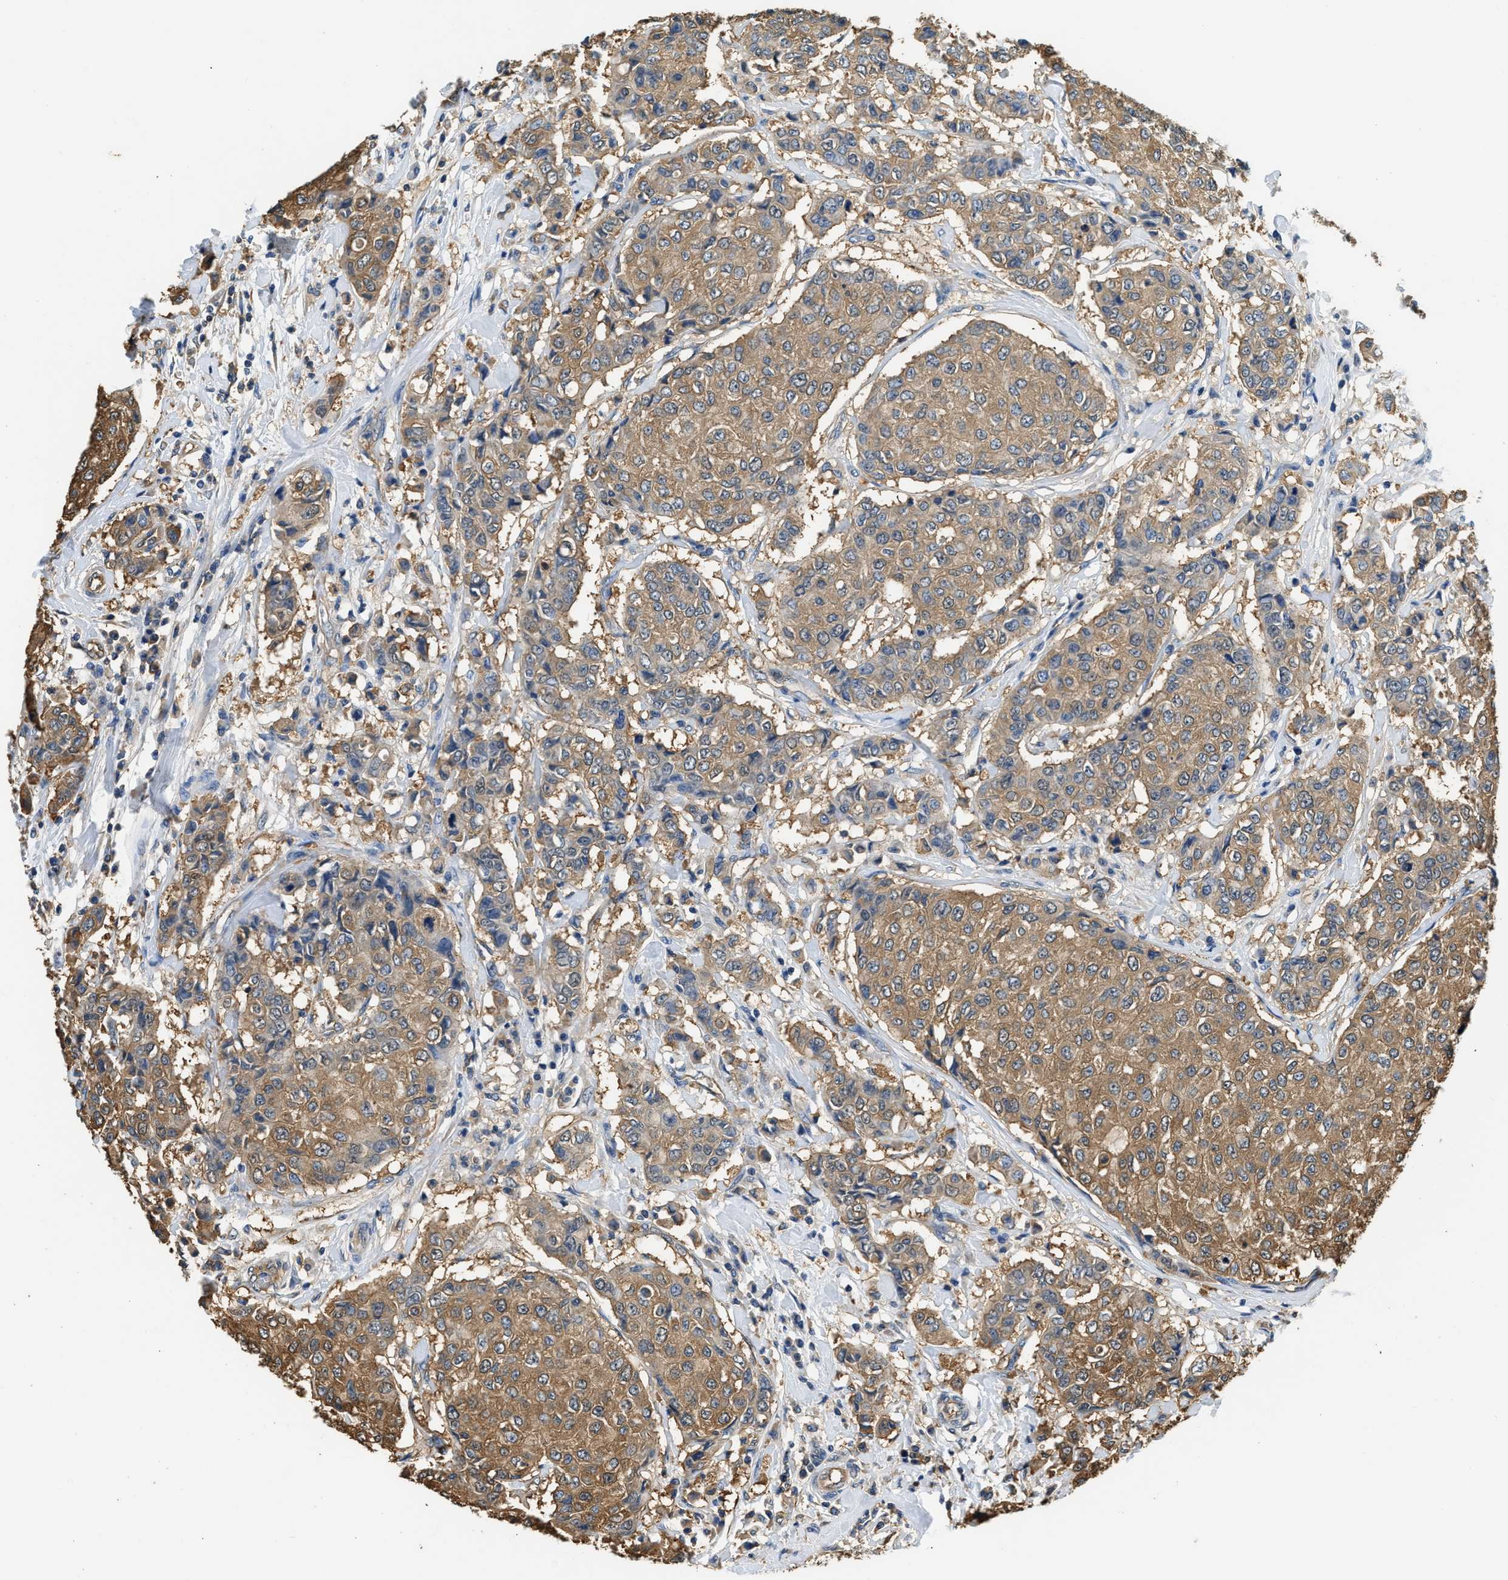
{"staining": {"intensity": "moderate", "quantity": ">75%", "location": "cytoplasmic/membranous"}, "tissue": "breast cancer", "cell_type": "Tumor cells", "image_type": "cancer", "snomed": [{"axis": "morphology", "description": "Duct carcinoma"}, {"axis": "topography", "description": "Breast"}], "caption": "Breast infiltrating ductal carcinoma stained for a protein (brown) reveals moderate cytoplasmic/membranous positive staining in approximately >75% of tumor cells.", "gene": "PPP2R1B", "patient": {"sex": "female", "age": 27}}